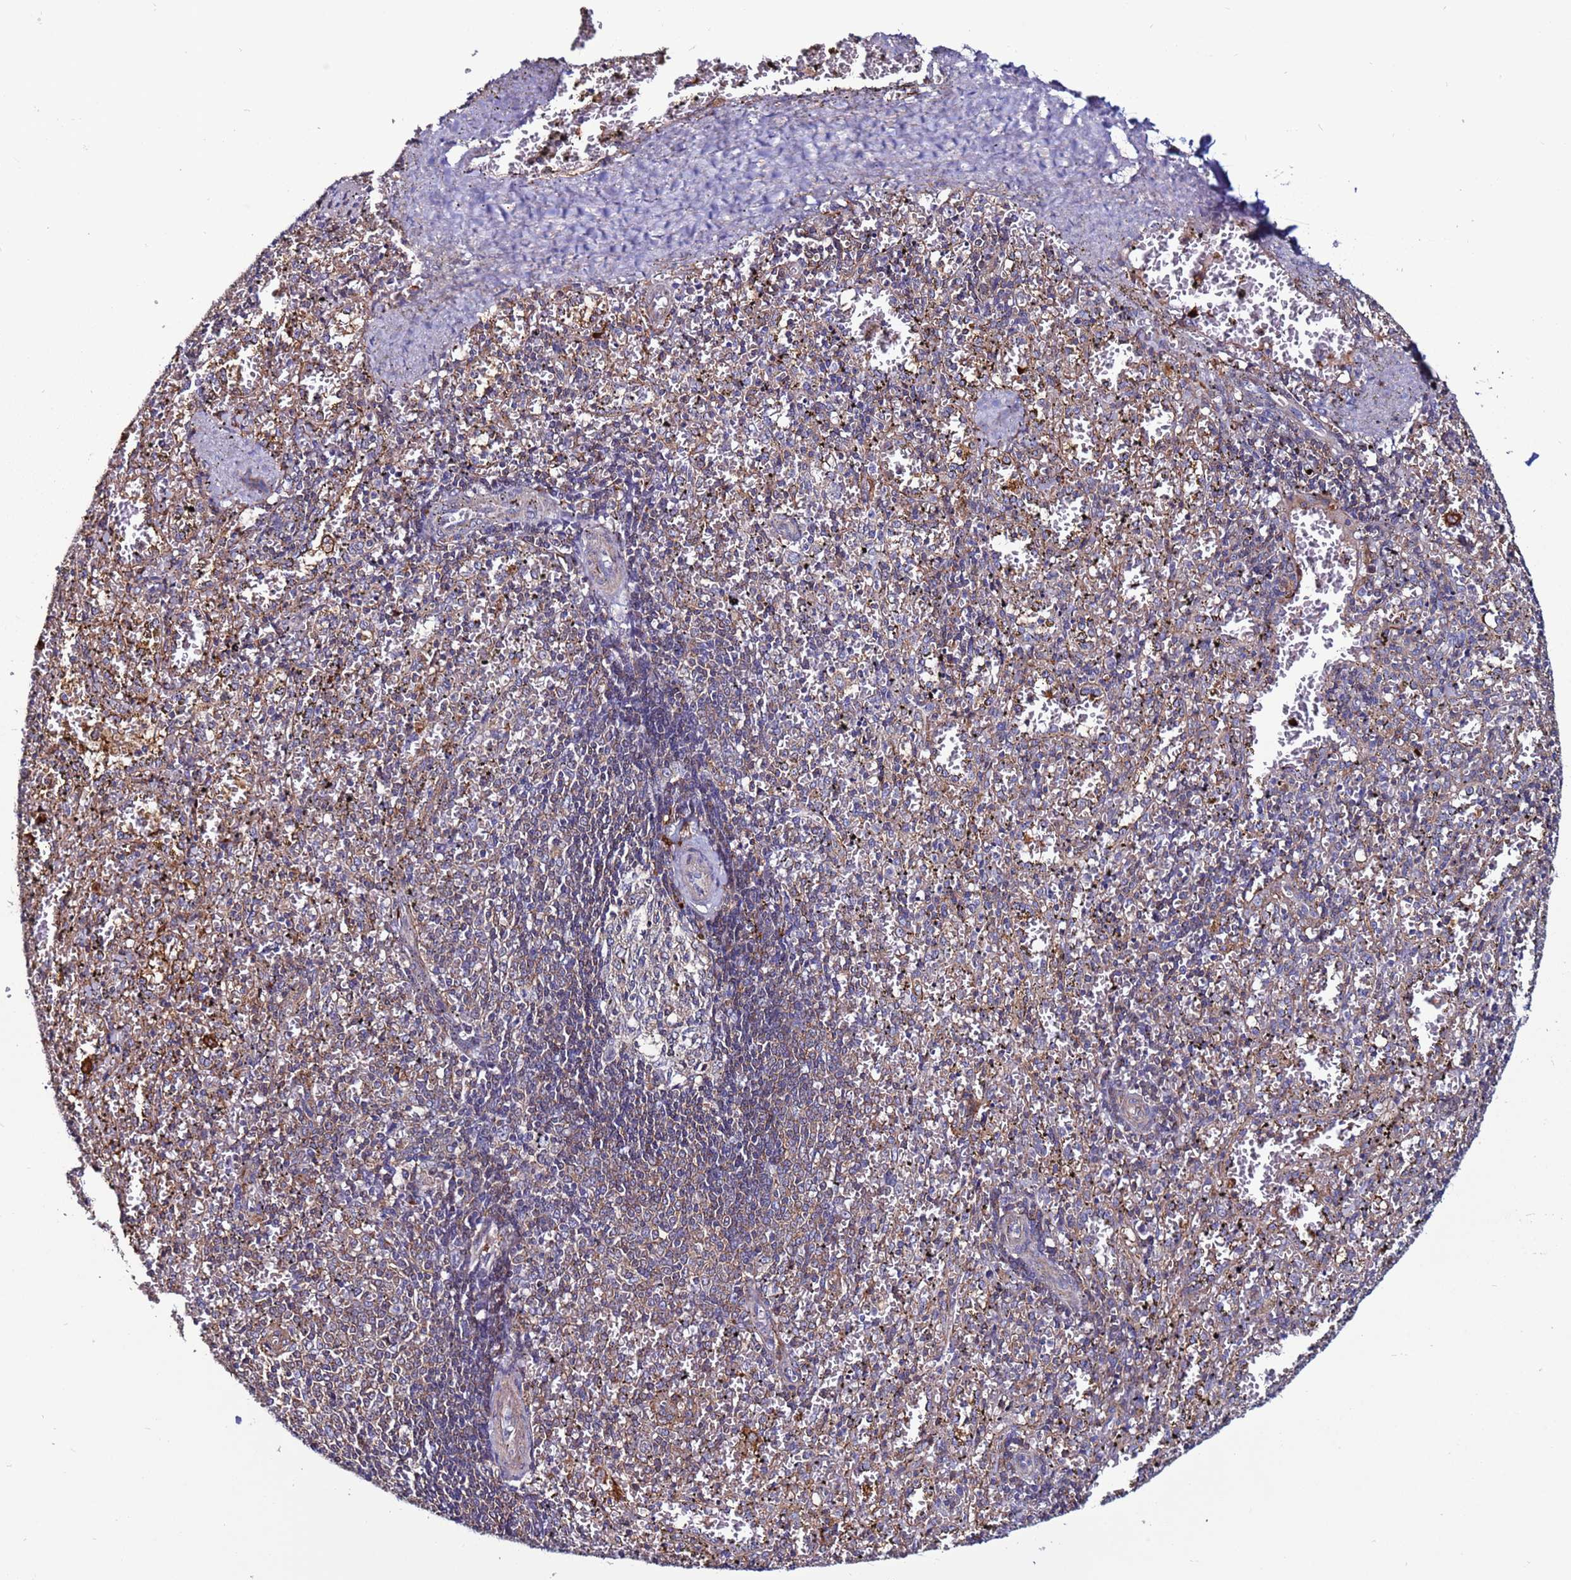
{"staining": {"intensity": "negative", "quantity": "none", "location": "none"}, "tissue": "spleen", "cell_type": "Cells in red pulp", "image_type": "normal", "snomed": [{"axis": "morphology", "description": "Normal tissue, NOS"}, {"axis": "topography", "description": "Spleen"}], "caption": "The IHC image has no significant staining in cells in red pulp of spleen.", "gene": "GAREM1", "patient": {"sex": "male", "age": 11}}